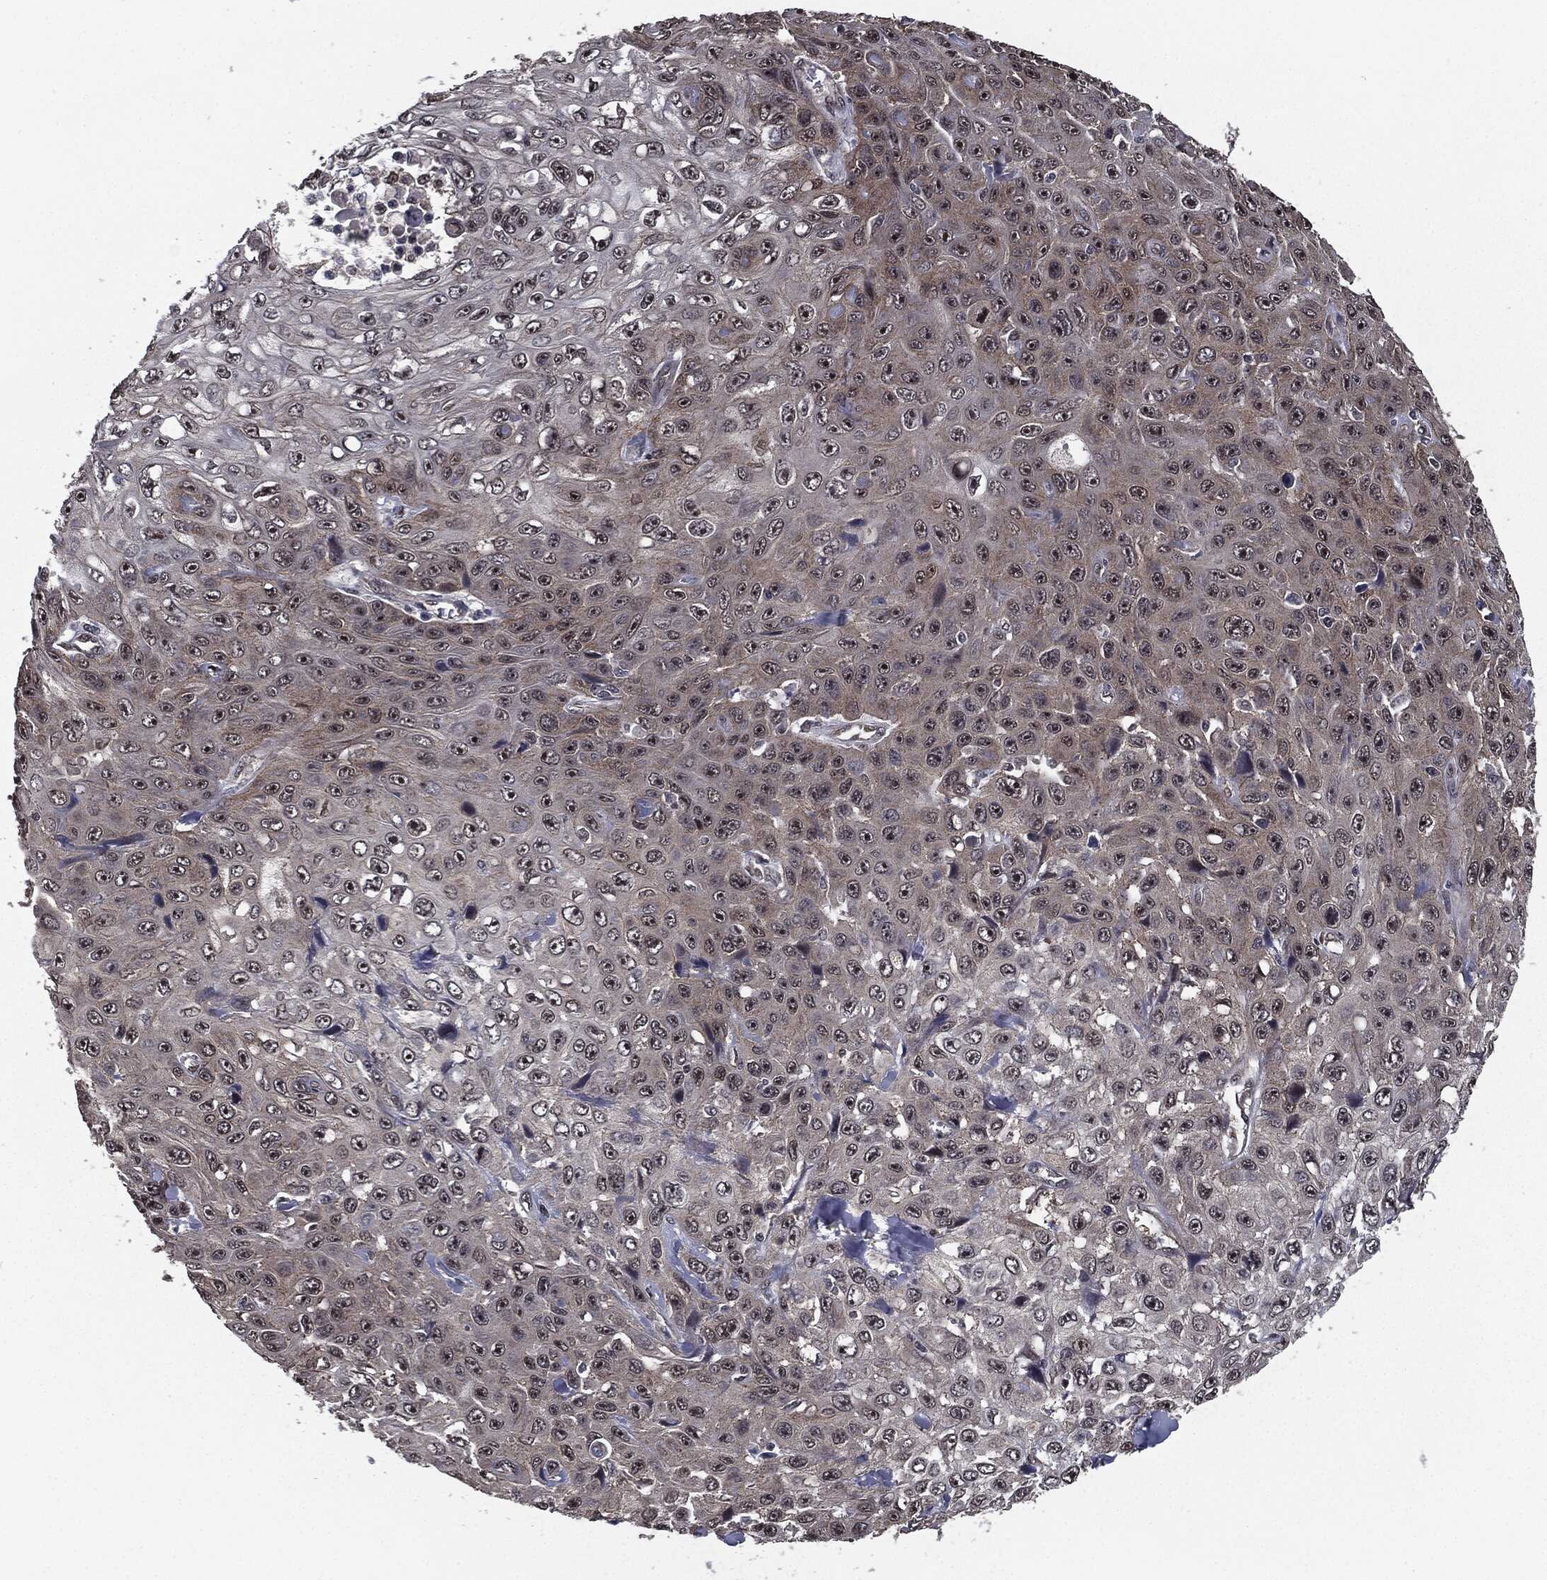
{"staining": {"intensity": "moderate", "quantity": "<25%", "location": "cytoplasmic/membranous"}, "tissue": "skin cancer", "cell_type": "Tumor cells", "image_type": "cancer", "snomed": [{"axis": "morphology", "description": "Squamous cell carcinoma, NOS"}, {"axis": "topography", "description": "Skin"}], "caption": "Skin cancer was stained to show a protein in brown. There is low levels of moderate cytoplasmic/membranous expression in about <25% of tumor cells.", "gene": "PTPA", "patient": {"sex": "male", "age": 82}}